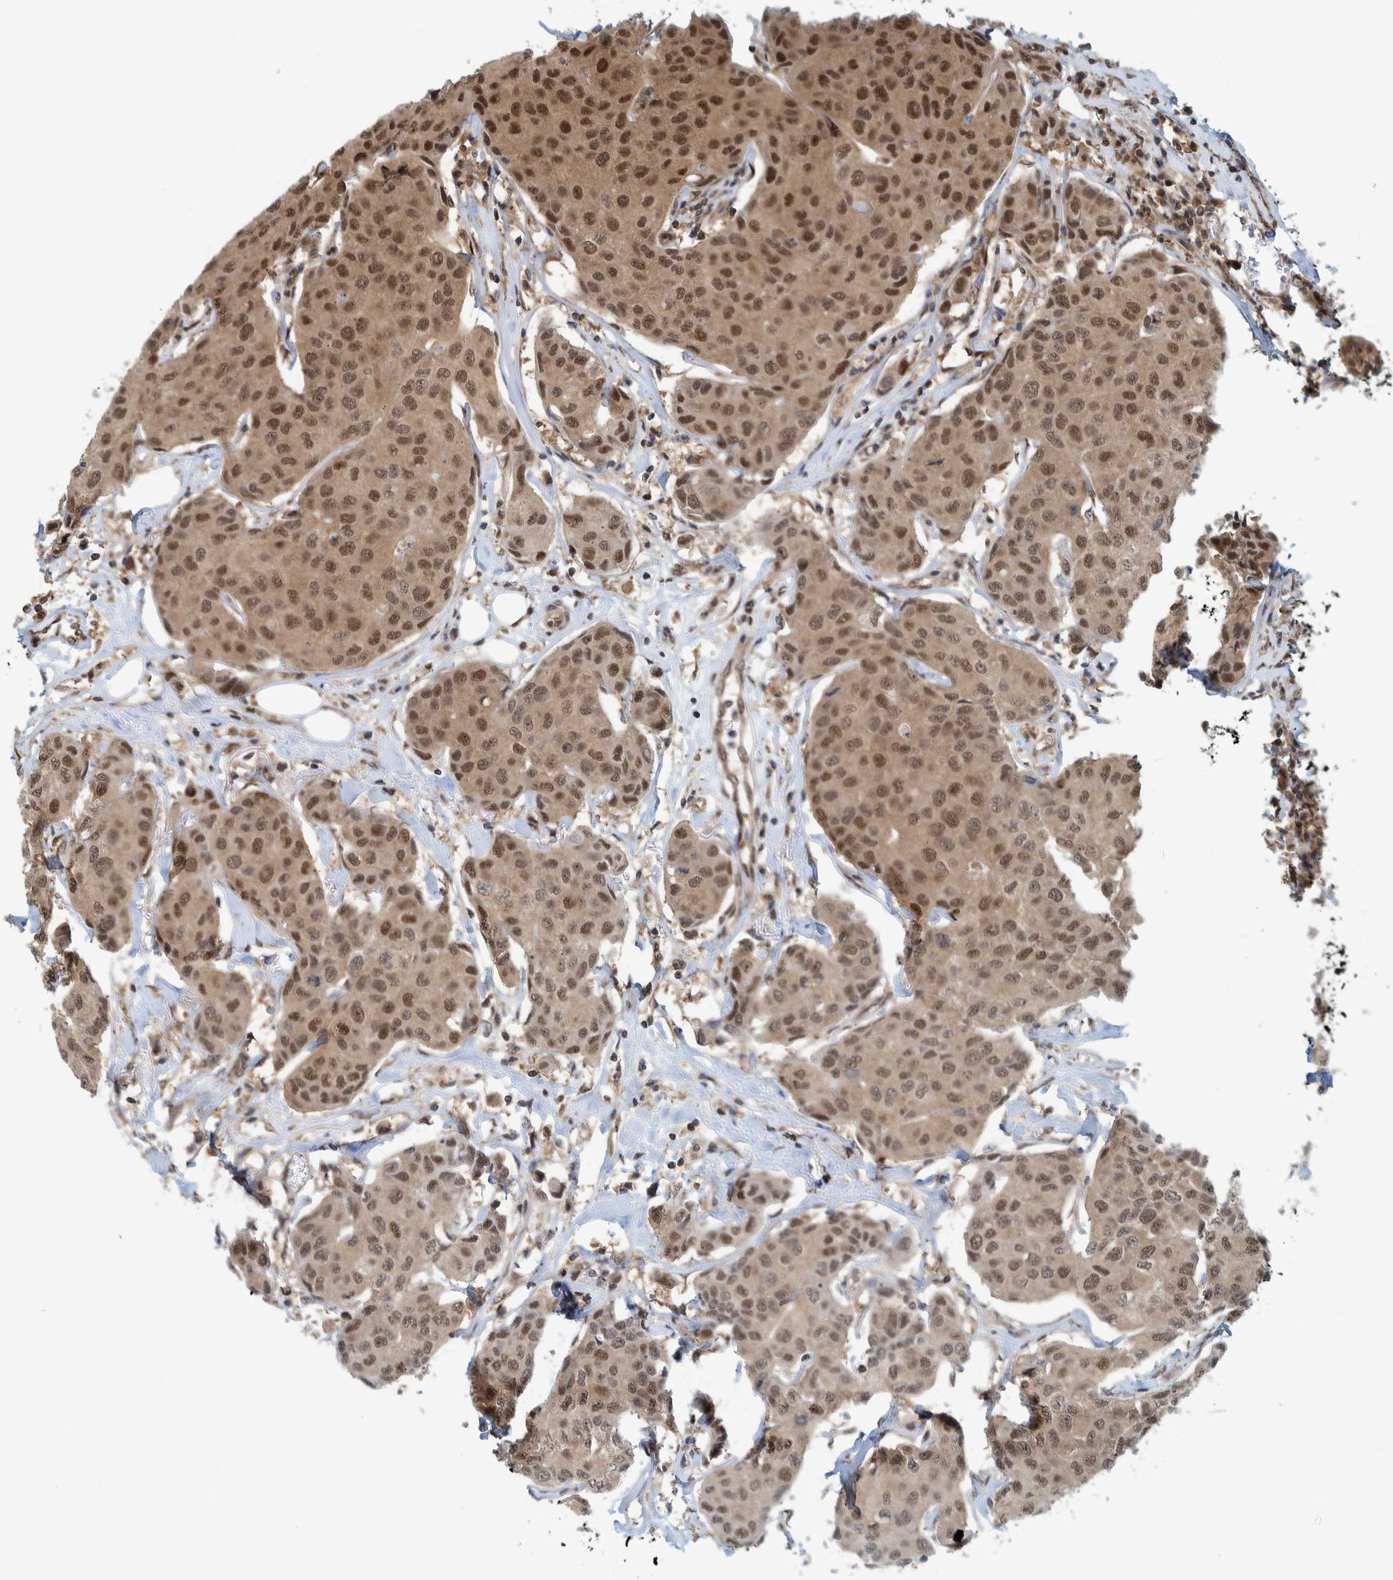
{"staining": {"intensity": "moderate", "quantity": ">75%", "location": "nuclear"}, "tissue": "breast cancer", "cell_type": "Tumor cells", "image_type": "cancer", "snomed": [{"axis": "morphology", "description": "Duct carcinoma"}, {"axis": "topography", "description": "Breast"}], "caption": "Breast infiltrating ductal carcinoma stained with DAB (3,3'-diaminobenzidine) IHC demonstrates medium levels of moderate nuclear positivity in about >75% of tumor cells.", "gene": "COPS3", "patient": {"sex": "female", "age": 80}}